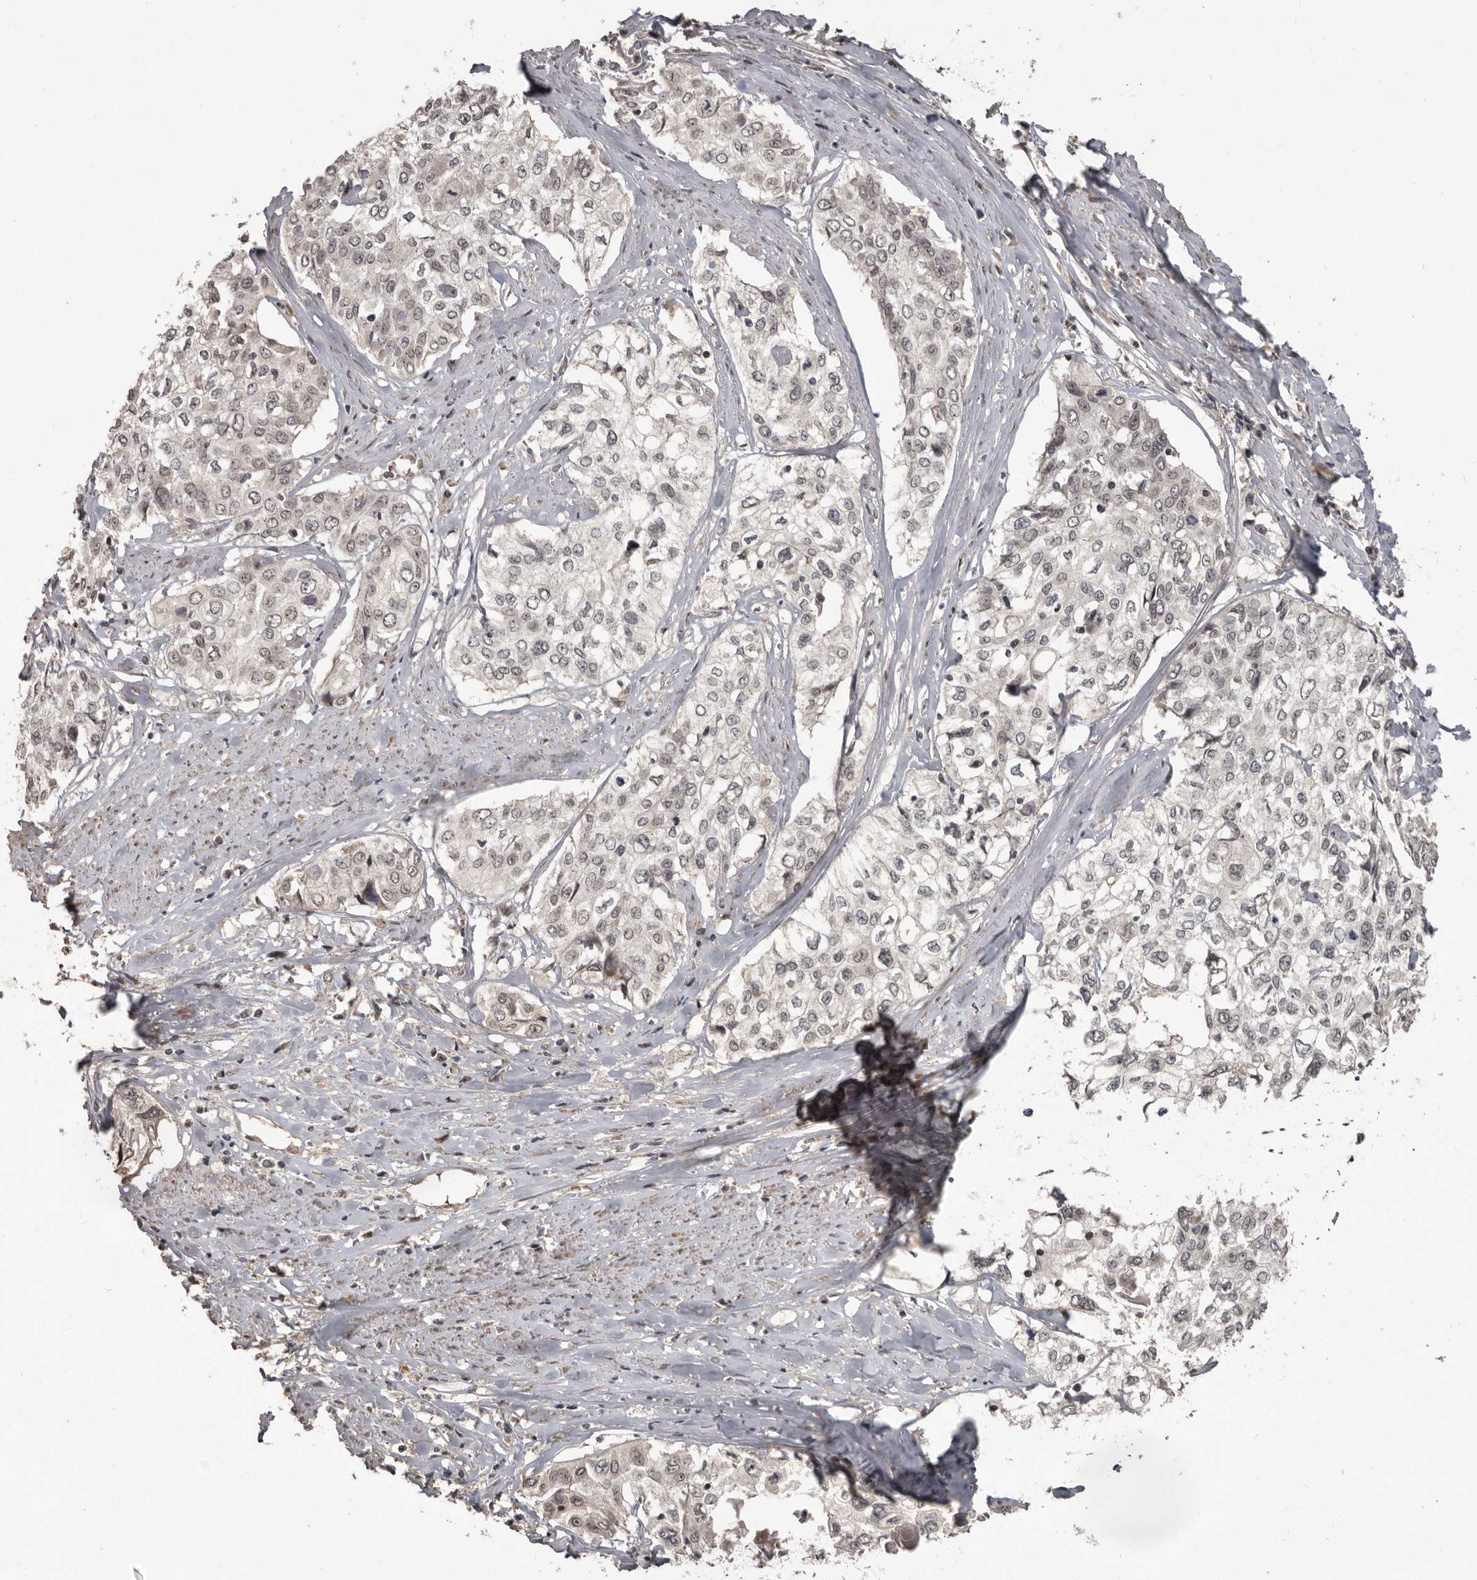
{"staining": {"intensity": "weak", "quantity": "25%-75%", "location": "nuclear"}, "tissue": "cervical cancer", "cell_type": "Tumor cells", "image_type": "cancer", "snomed": [{"axis": "morphology", "description": "Squamous cell carcinoma, NOS"}, {"axis": "topography", "description": "Cervix"}], "caption": "A photomicrograph showing weak nuclear staining in approximately 25%-75% of tumor cells in squamous cell carcinoma (cervical), as visualized by brown immunohistochemical staining.", "gene": "ZFP14", "patient": {"sex": "female", "age": 31}}